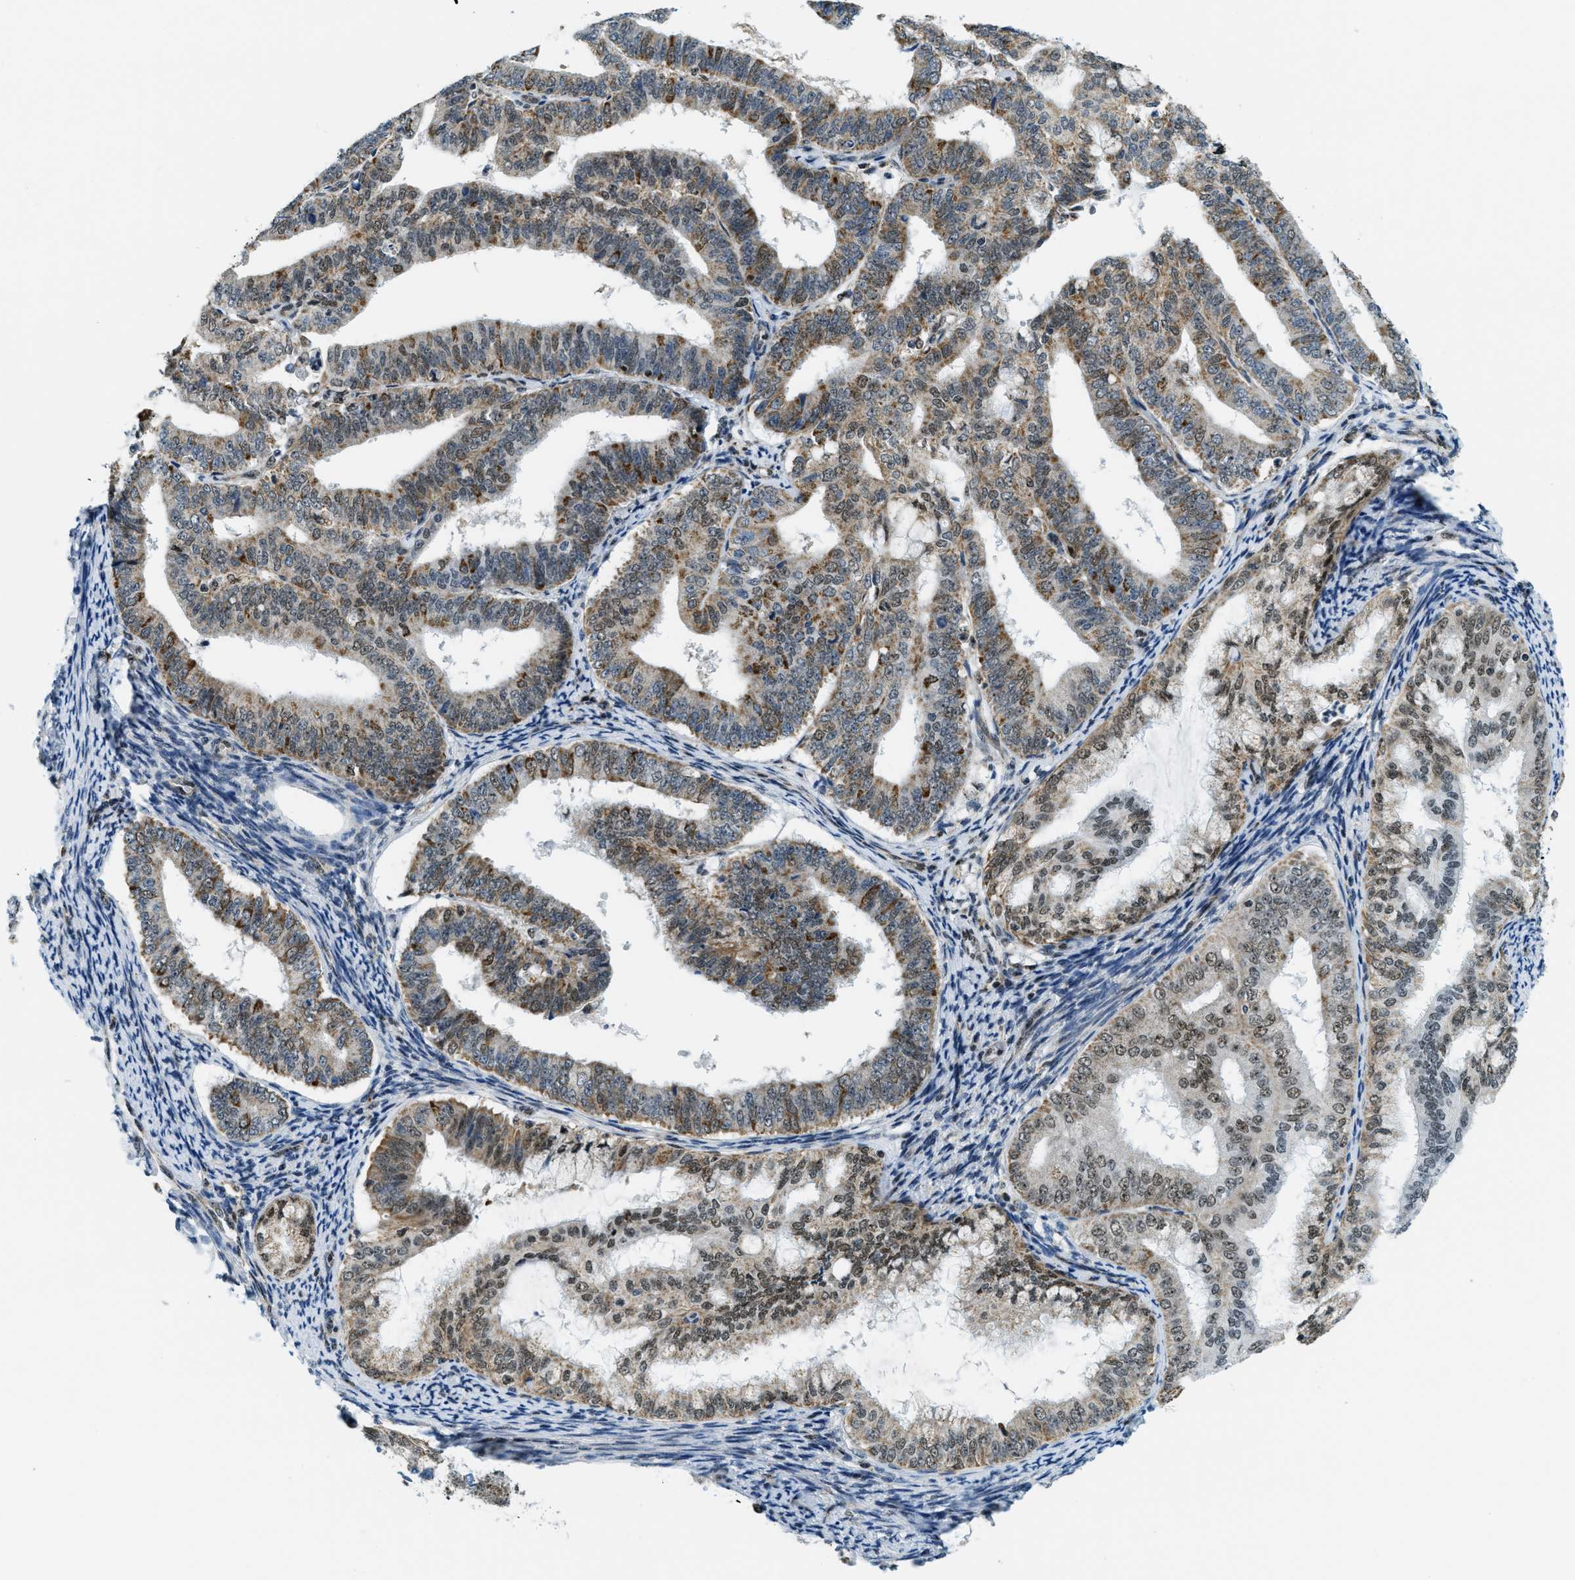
{"staining": {"intensity": "moderate", "quantity": ">75%", "location": "cytoplasmic/membranous,nuclear"}, "tissue": "endometrial cancer", "cell_type": "Tumor cells", "image_type": "cancer", "snomed": [{"axis": "morphology", "description": "Adenocarcinoma, NOS"}, {"axis": "topography", "description": "Endometrium"}], "caption": "A micrograph of endometrial adenocarcinoma stained for a protein displays moderate cytoplasmic/membranous and nuclear brown staining in tumor cells.", "gene": "SP100", "patient": {"sex": "female", "age": 63}}